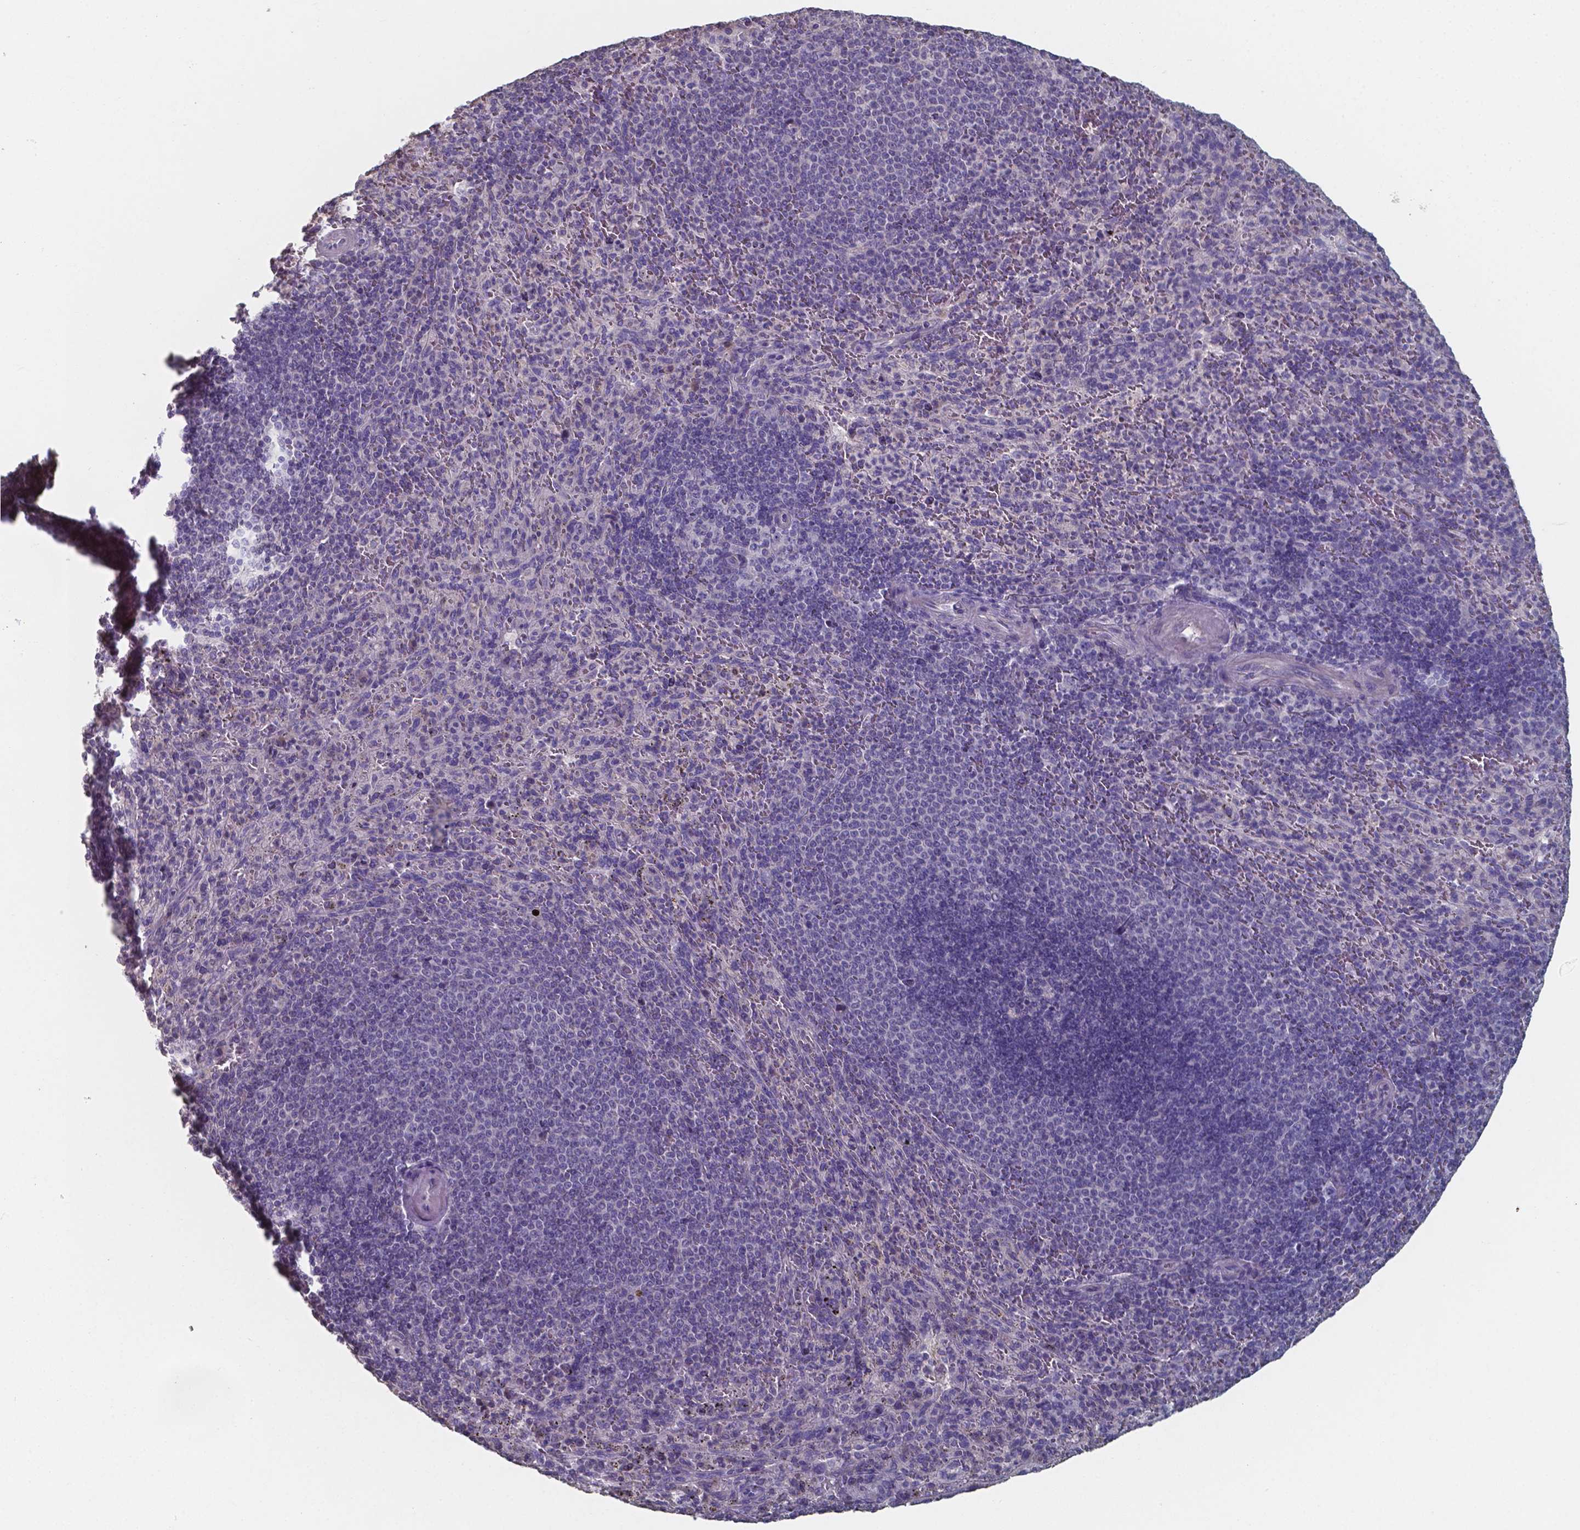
{"staining": {"intensity": "negative", "quantity": "none", "location": "none"}, "tissue": "spleen", "cell_type": "Cells in red pulp", "image_type": "normal", "snomed": [{"axis": "morphology", "description": "Normal tissue, NOS"}, {"axis": "topography", "description": "Spleen"}], "caption": "Spleen stained for a protein using IHC displays no positivity cells in red pulp.", "gene": "FOXJ1", "patient": {"sex": "male", "age": 57}}